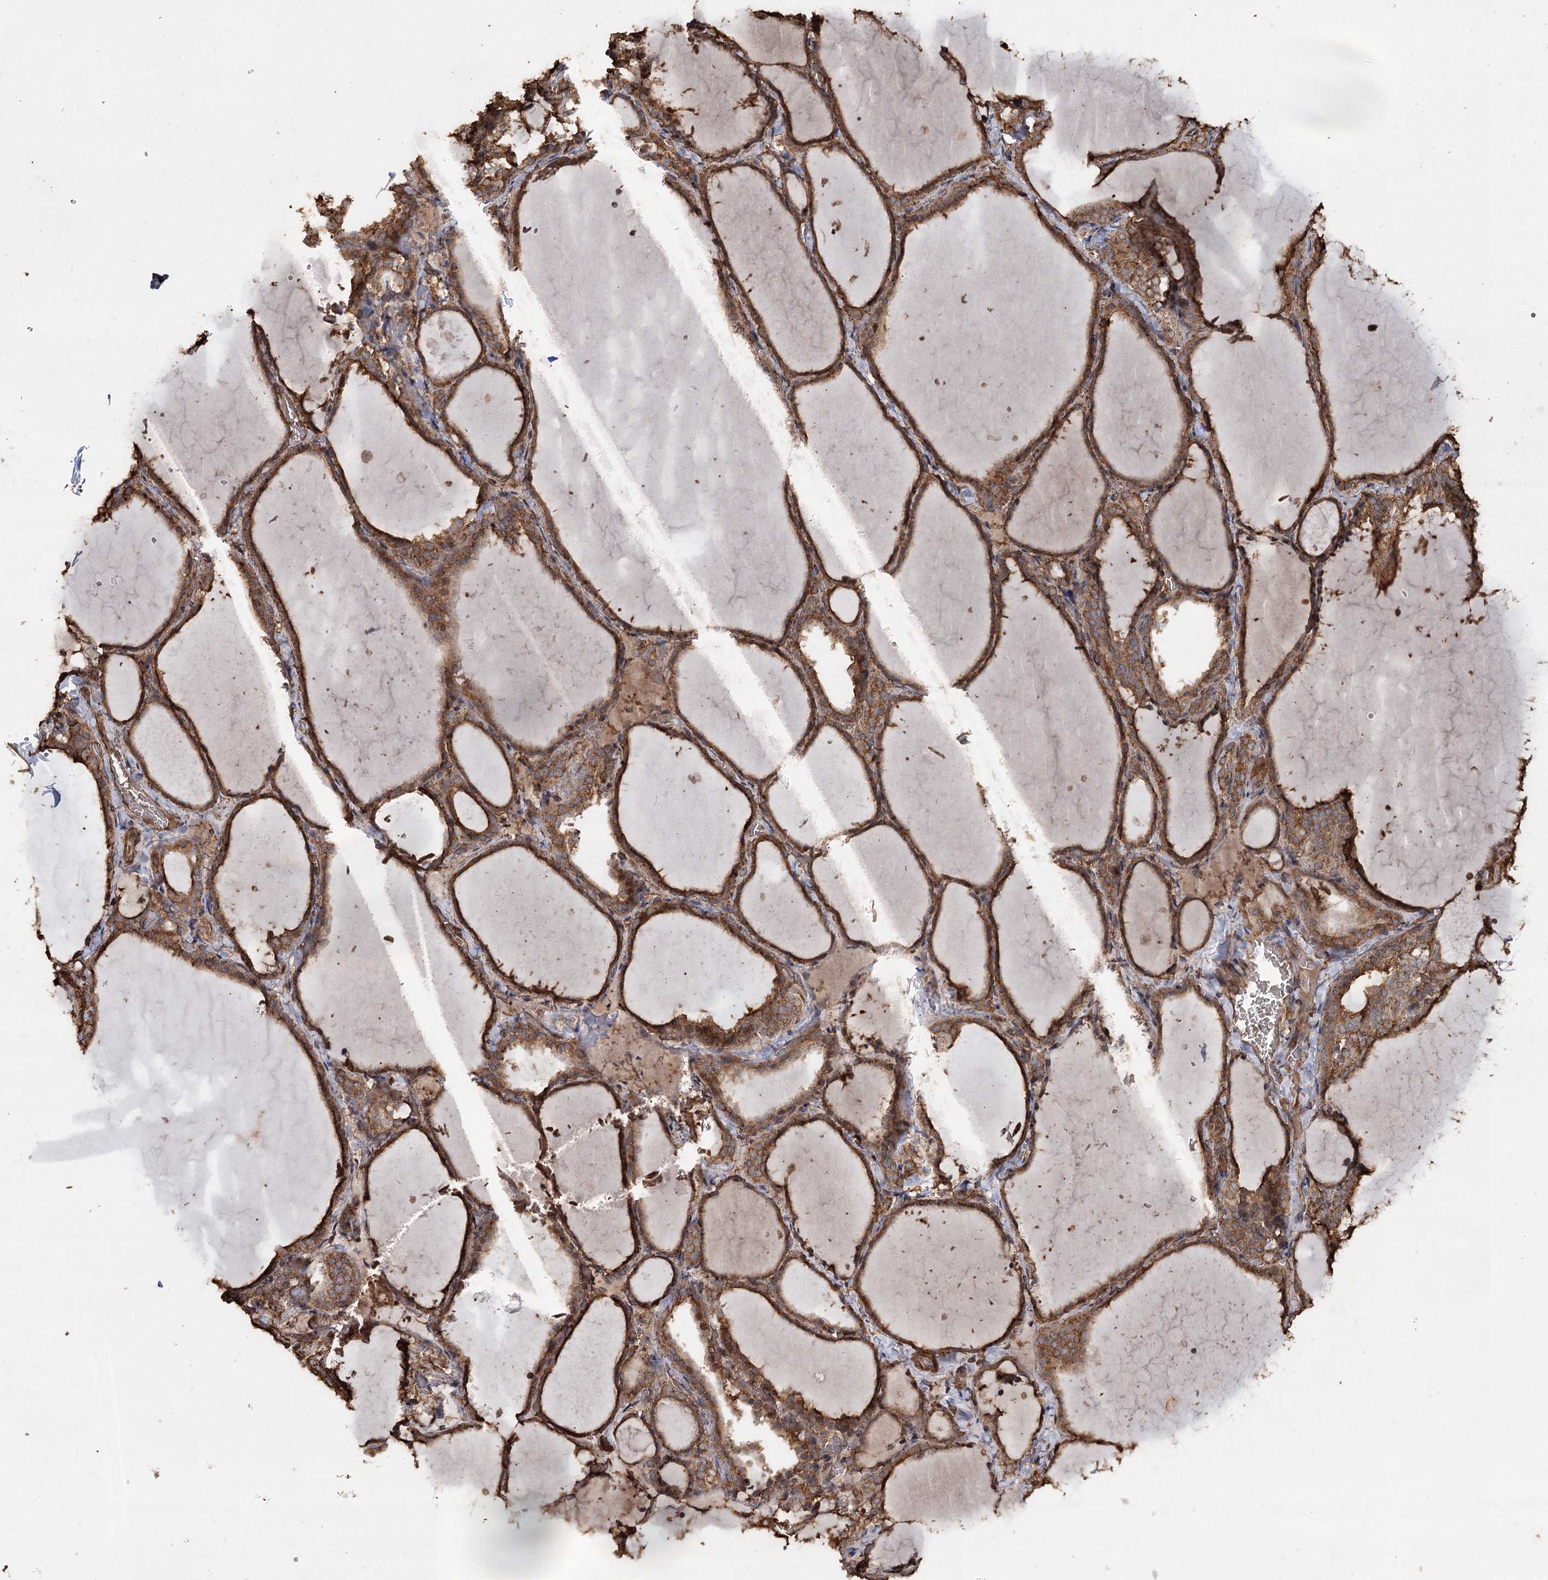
{"staining": {"intensity": "strong", "quantity": ">75%", "location": "cytoplasmic/membranous"}, "tissue": "thyroid gland", "cell_type": "Glandular cells", "image_type": "normal", "snomed": [{"axis": "morphology", "description": "Normal tissue, NOS"}, {"axis": "topography", "description": "Thyroid gland"}], "caption": "This is a histology image of immunohistochemistry staining of benign thyroid gland, which shows strong expression in the cytoplasmic/membranous of glandular cells.", "gene": "PIK3C2A", "patient": {"sex": "female", "age": 22}}